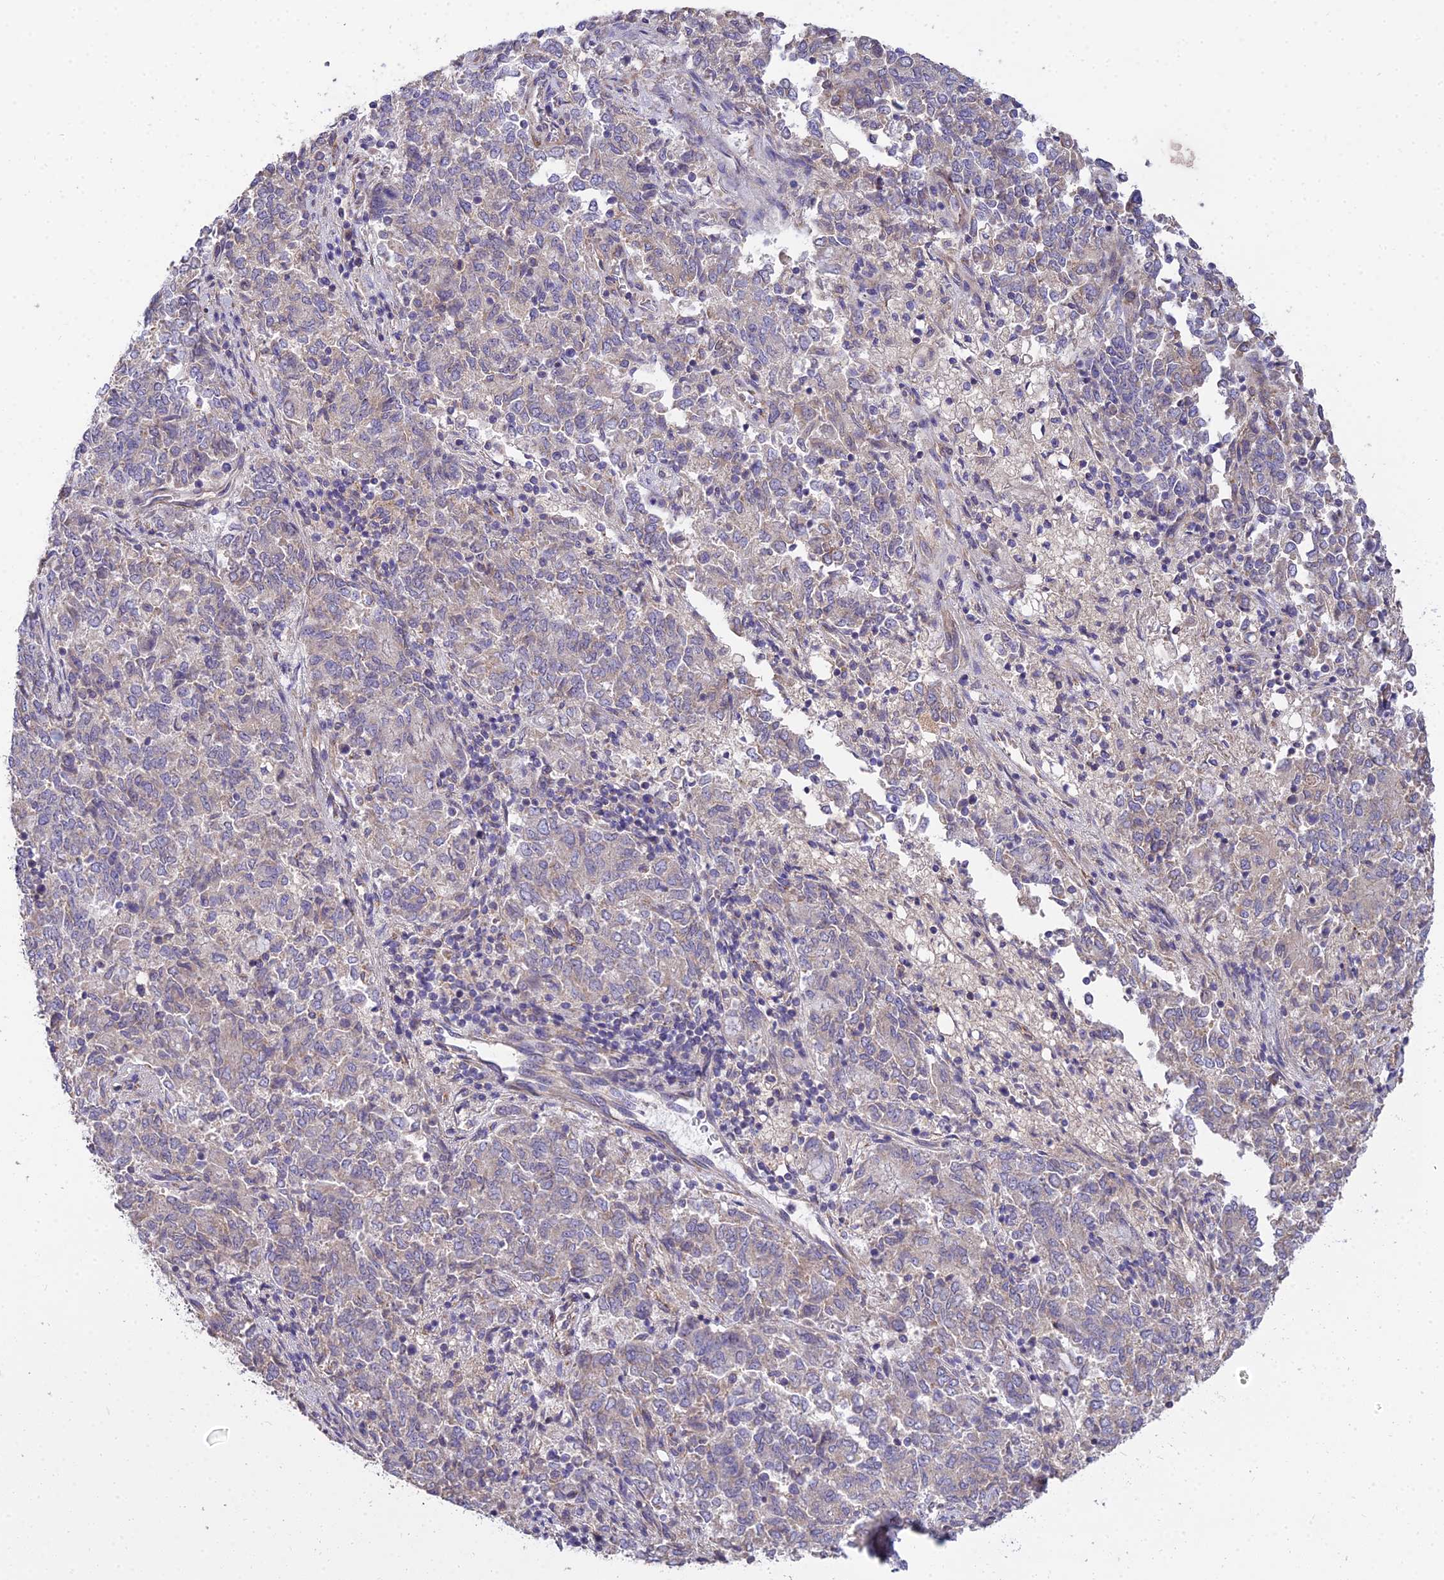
{"staining": {"intensity": "weak", "quantity": "25%-75%", "location": "cytoplasmic/membranous"}, "tissue": "endometrial cancer", "cell_type": "Tumor cells", "image_type": "cancer", "snomed": [{"axis": "morphology", "description": "Adenocarcinoma, NOS"}, {"axis": "topography", "description": "Endometrium"}], "caption": "Endometrial cancer was stained to show a protein in brown. There is low levels of weak cytoplasmic/membranous staining in approximately 25%-75% of tumor cells. The staining was performed using DAB to visualize the protein expression in brown, while the nuclei were stained in blue with hematoxylin (Magnification: 20x).", "gene": "ARL8B", "patient": {"sex": "female", "age": 80}}